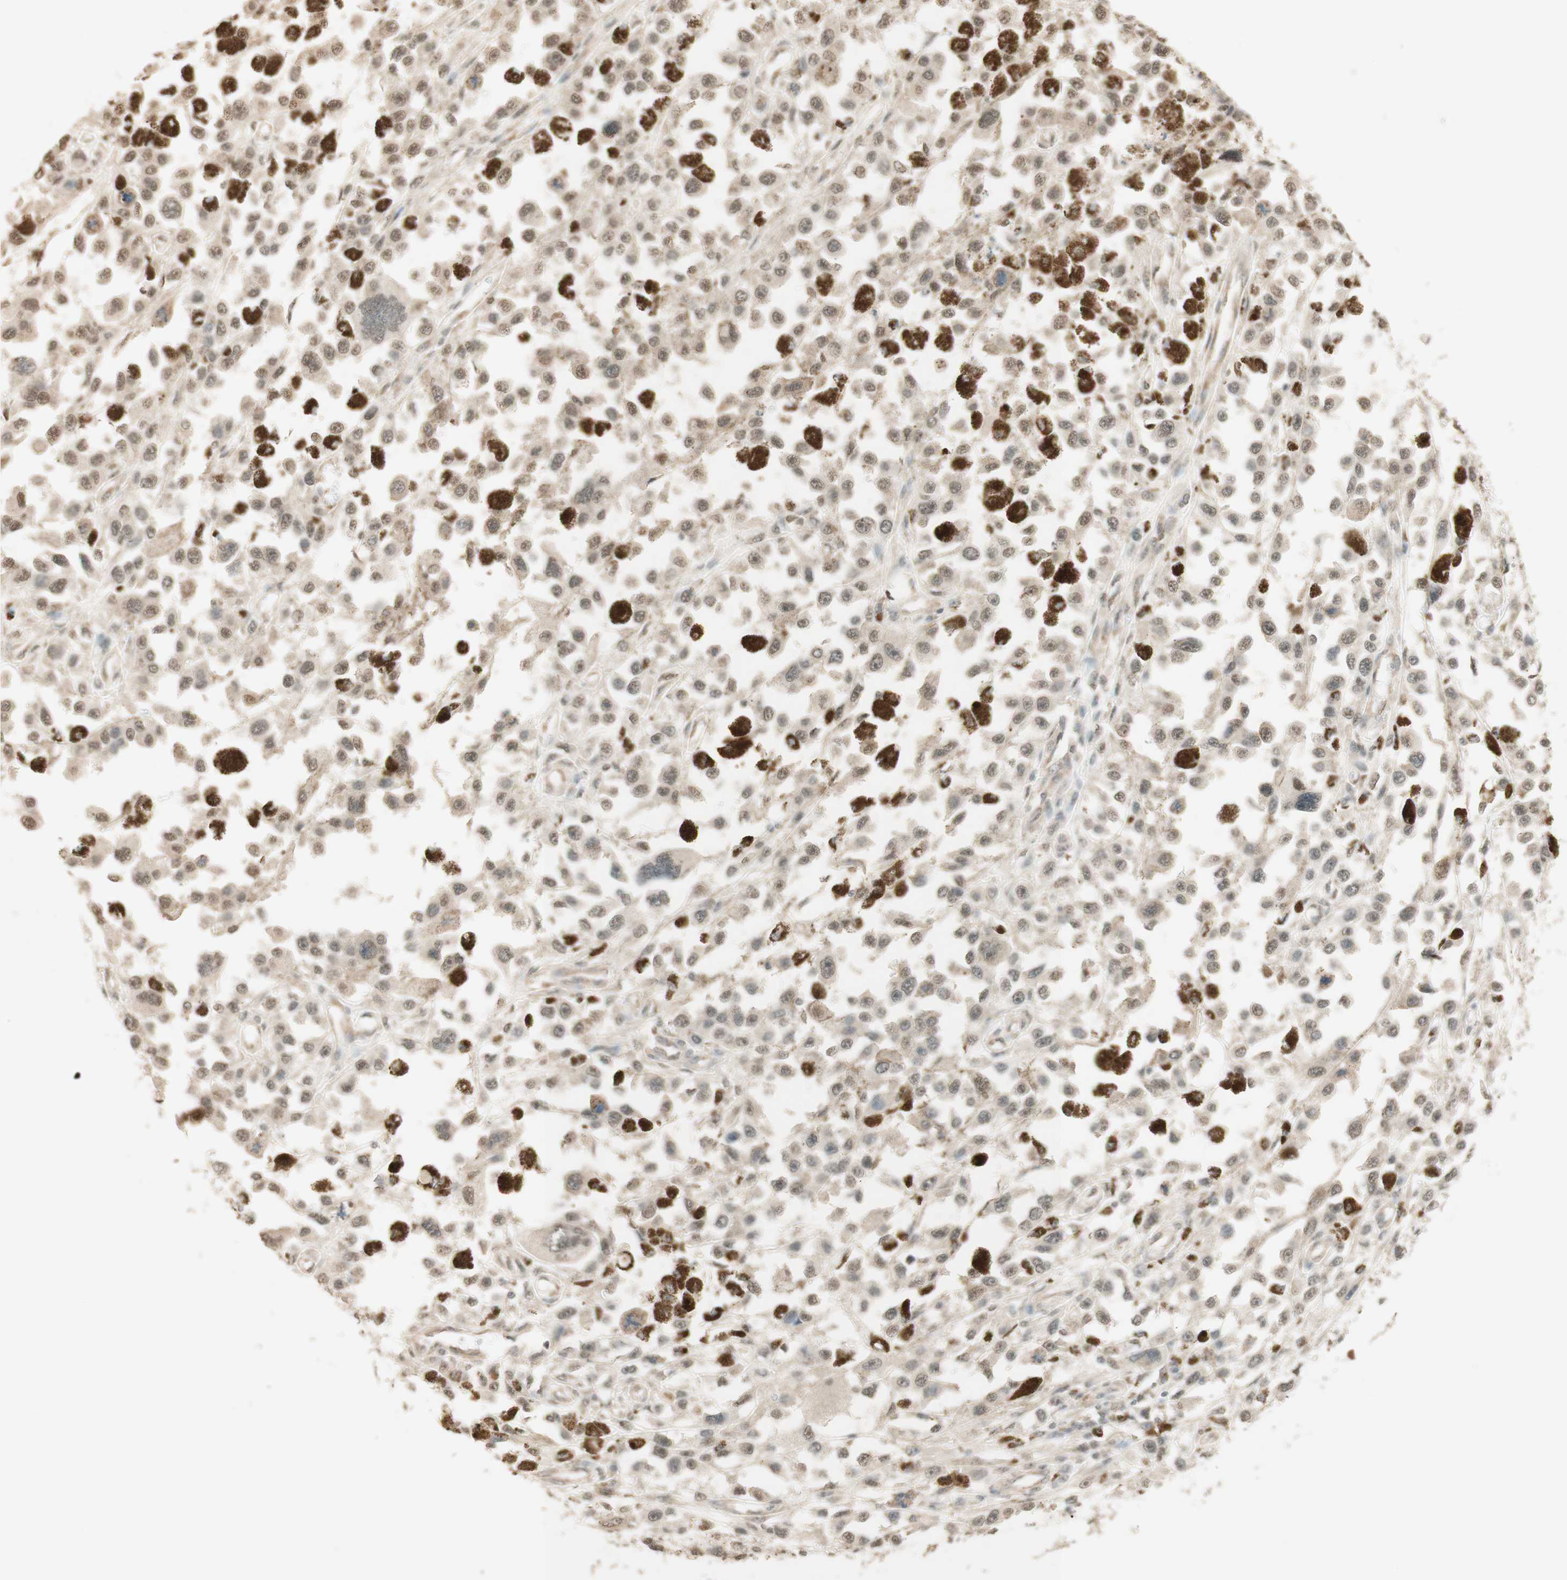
{"staining": {"intensity": "moderate", "quantity": "25%-75%", "location": "cytoplasmic/membranous,nuclear"}, "tissue": "melanoma", "cell_type": "Tumor cells", "image_type": "cancer", "snomed": [{"axis": "morphology", "description": "Malignant melanoma, Metastatic site"}, {"axis": "topography", "description": "Lymph node"}], "caption": "Melanoma tissue exhibits moderate cytoplasmic/membranous and nuclear expression in about 25%-75% of tumor cells, visualized by immunohistochemistry. Nuclei are stained in blue.", "gene": "SPINT2", "patient": {"sex": "male", "age": 59}}